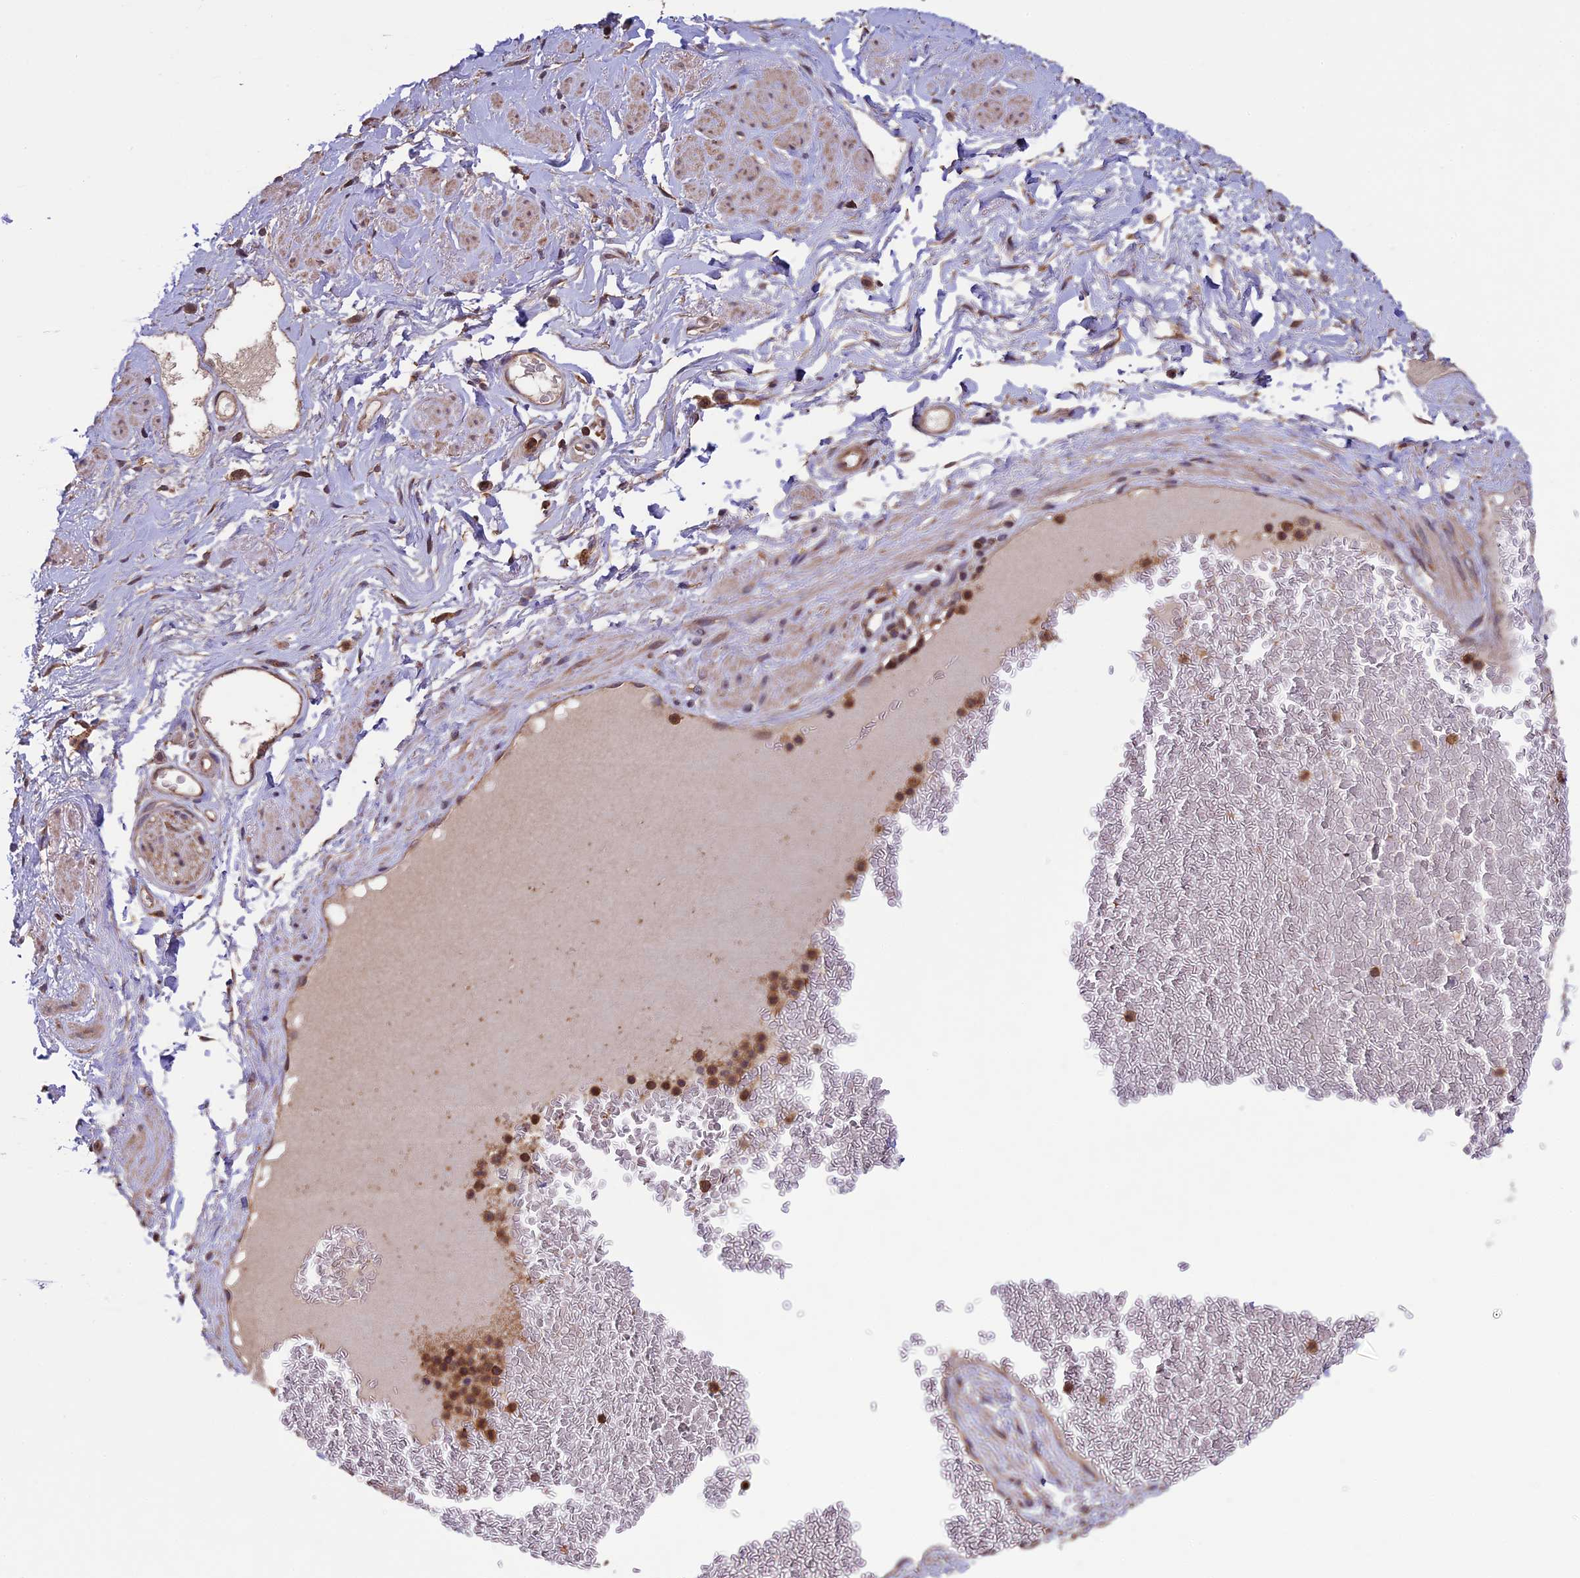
{"staining": {"intensity": "moderate", "quantity": ">75%", "location": "cytoplasmic/membranous,nuclear"}, "tissue": "soft tissue", "cell_type": "Chondrocytes", "image_type": "normal", "snomed": [{"axis": "morphology", "description": "Normal tissue, NOS"}, {"axis": "morphology", "description": "Adenocarcinoma, NOS"}, {"axis": "topography", "description": "Rectum"}, {"axis": "topography", "description": "Vagina"}, {"axis": "topography", "description": "Peripheral nerve tissue"}], "caption": "A micrograph showing moderate cytoplasmic/membranous,nuclear positivity in approximately >75% of chondrocytes in normal soft tissue, as visualized by brown immunohistochemical staining.", "gene": "PKD2L2", "patient": {"sex": "female", "age": 71}}